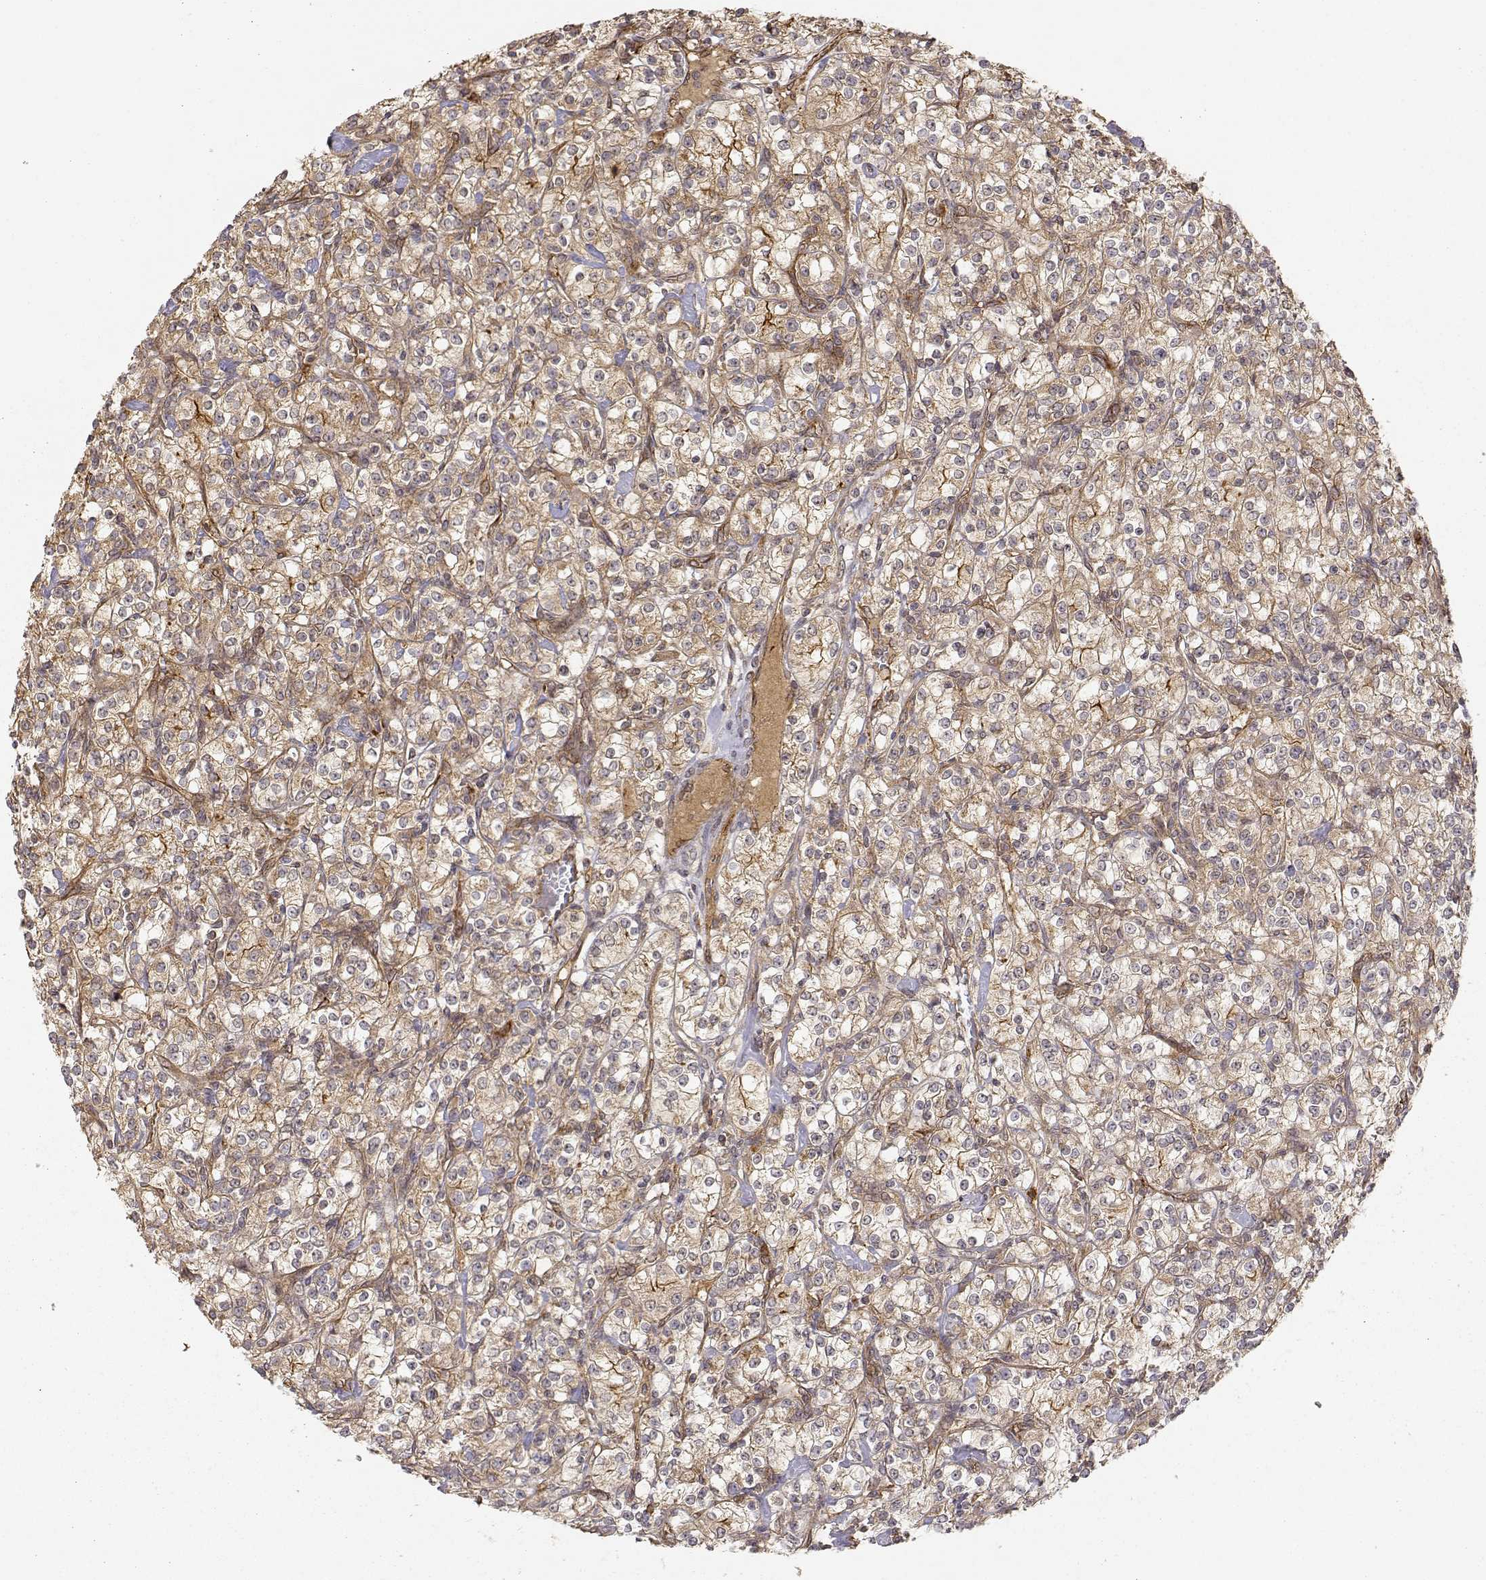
{"staining": {"intensity": "moderate", "quantity": ">75%", "location": "cytoplasmic/membranous"}, "tissue": "renal cancer", "cell_type": "Tumor cells", "image_type": "cancer", "snomed": [{"axis": "morphology", "description": "Adenocarcinoma, NOS"}, {"axis": "topography", "description": "Kidney"}], "caption": "Moderate cytoplasmic/membranous protein positivity is identified in approximately >75% of tumor cells in renal adenocarcinoma.", "gene": "CDK5RAP2", "patient": {"sex": "male", "age": 77}}